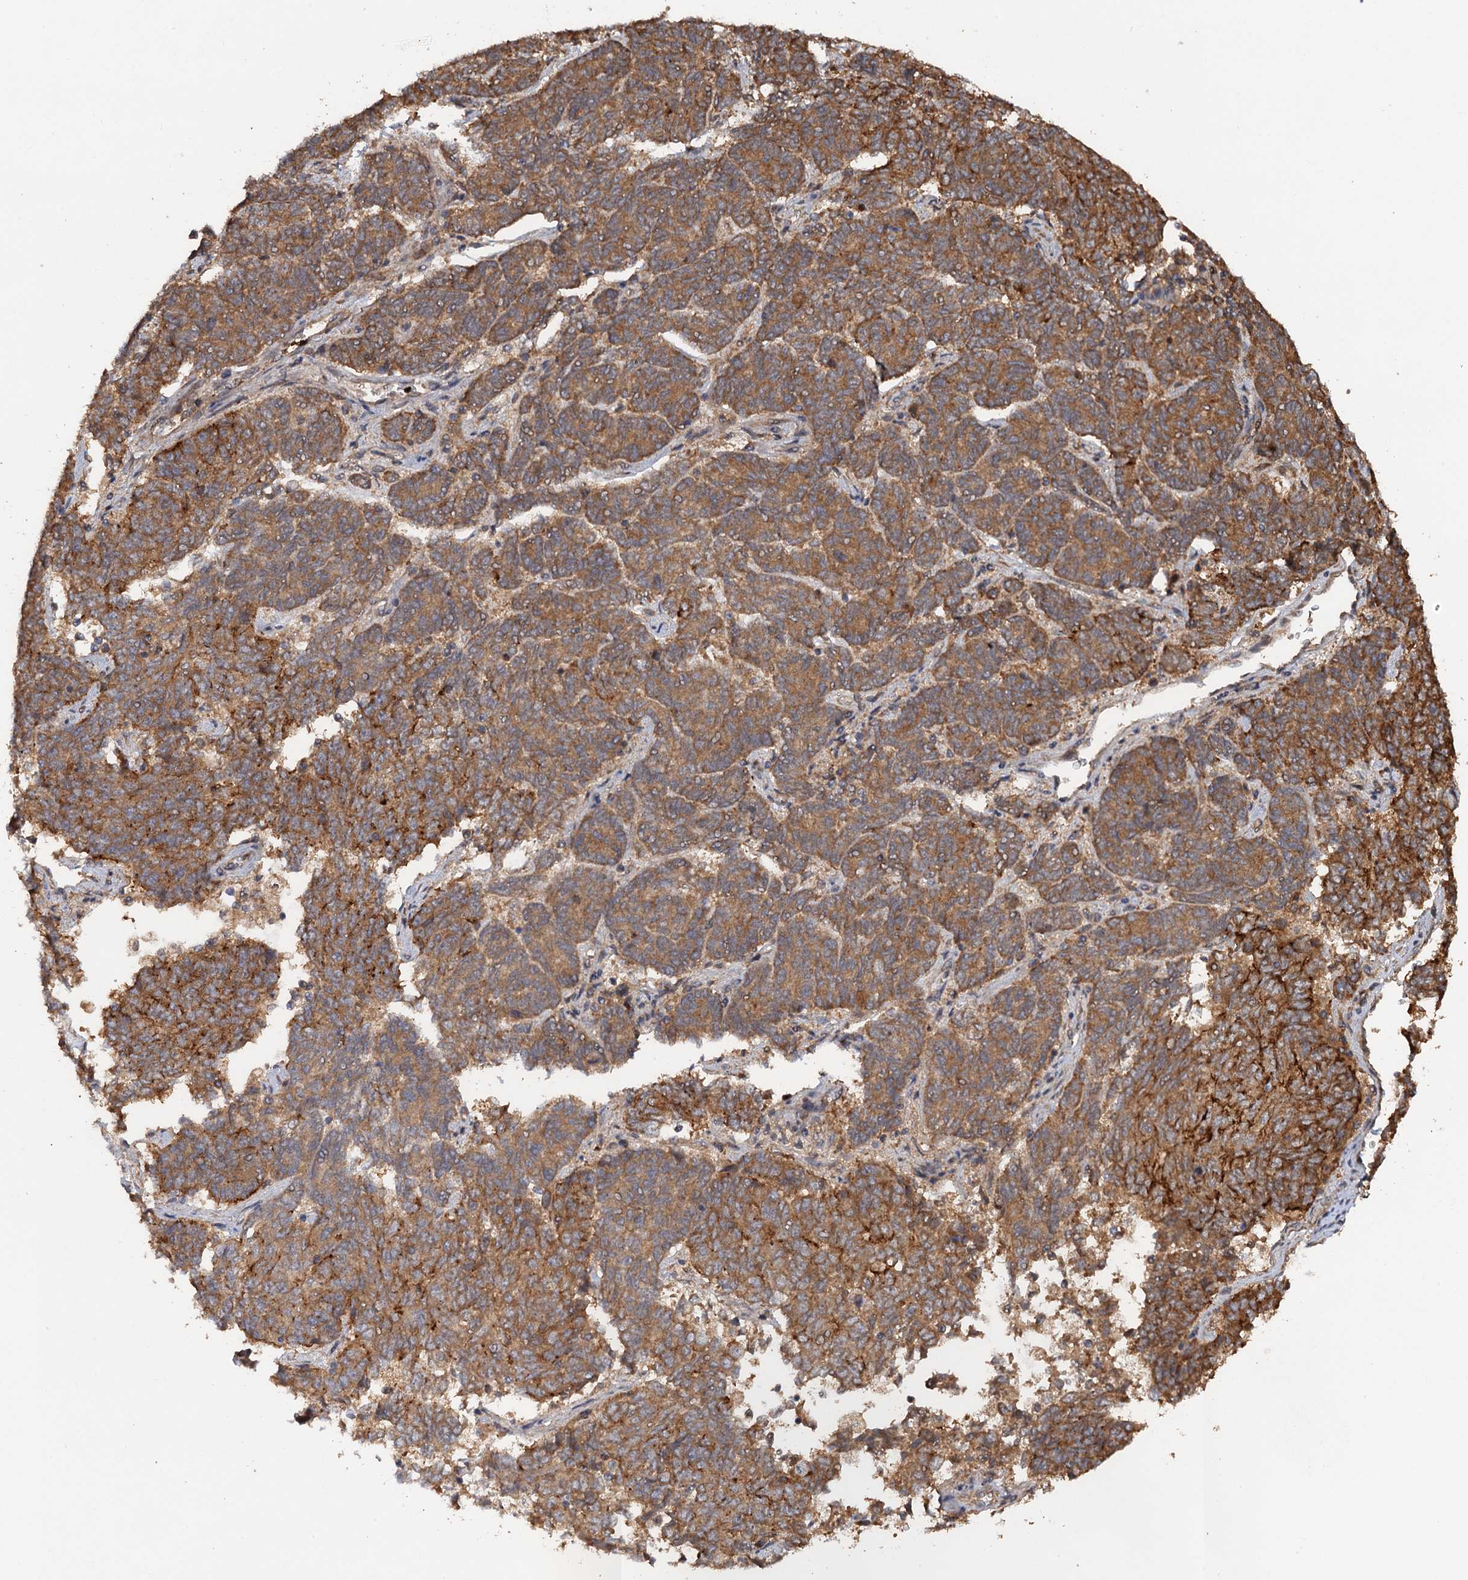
{"staining": {"intensity": "moderate", "quantity": ">75%", "location": "cytoplasmic/membranous"}, "tissue": "endometrial cancer", "cell_type": "Tumor cells", "image_type": "cancer", "snomed": [{"axis": "morphology", "description": "Adenocarcinoma, NOS"}, {"axis": "topography", "description": "Endometrium"}], "caption": "Immunohistochemical staining of adenocarcinoma (endometrial) displays medium levels of moderate cytoplasmic/membranous expression in about >75% of tumor cells.", "gene": "SNX32", "patient": {"sex": "female", "age": 80}}